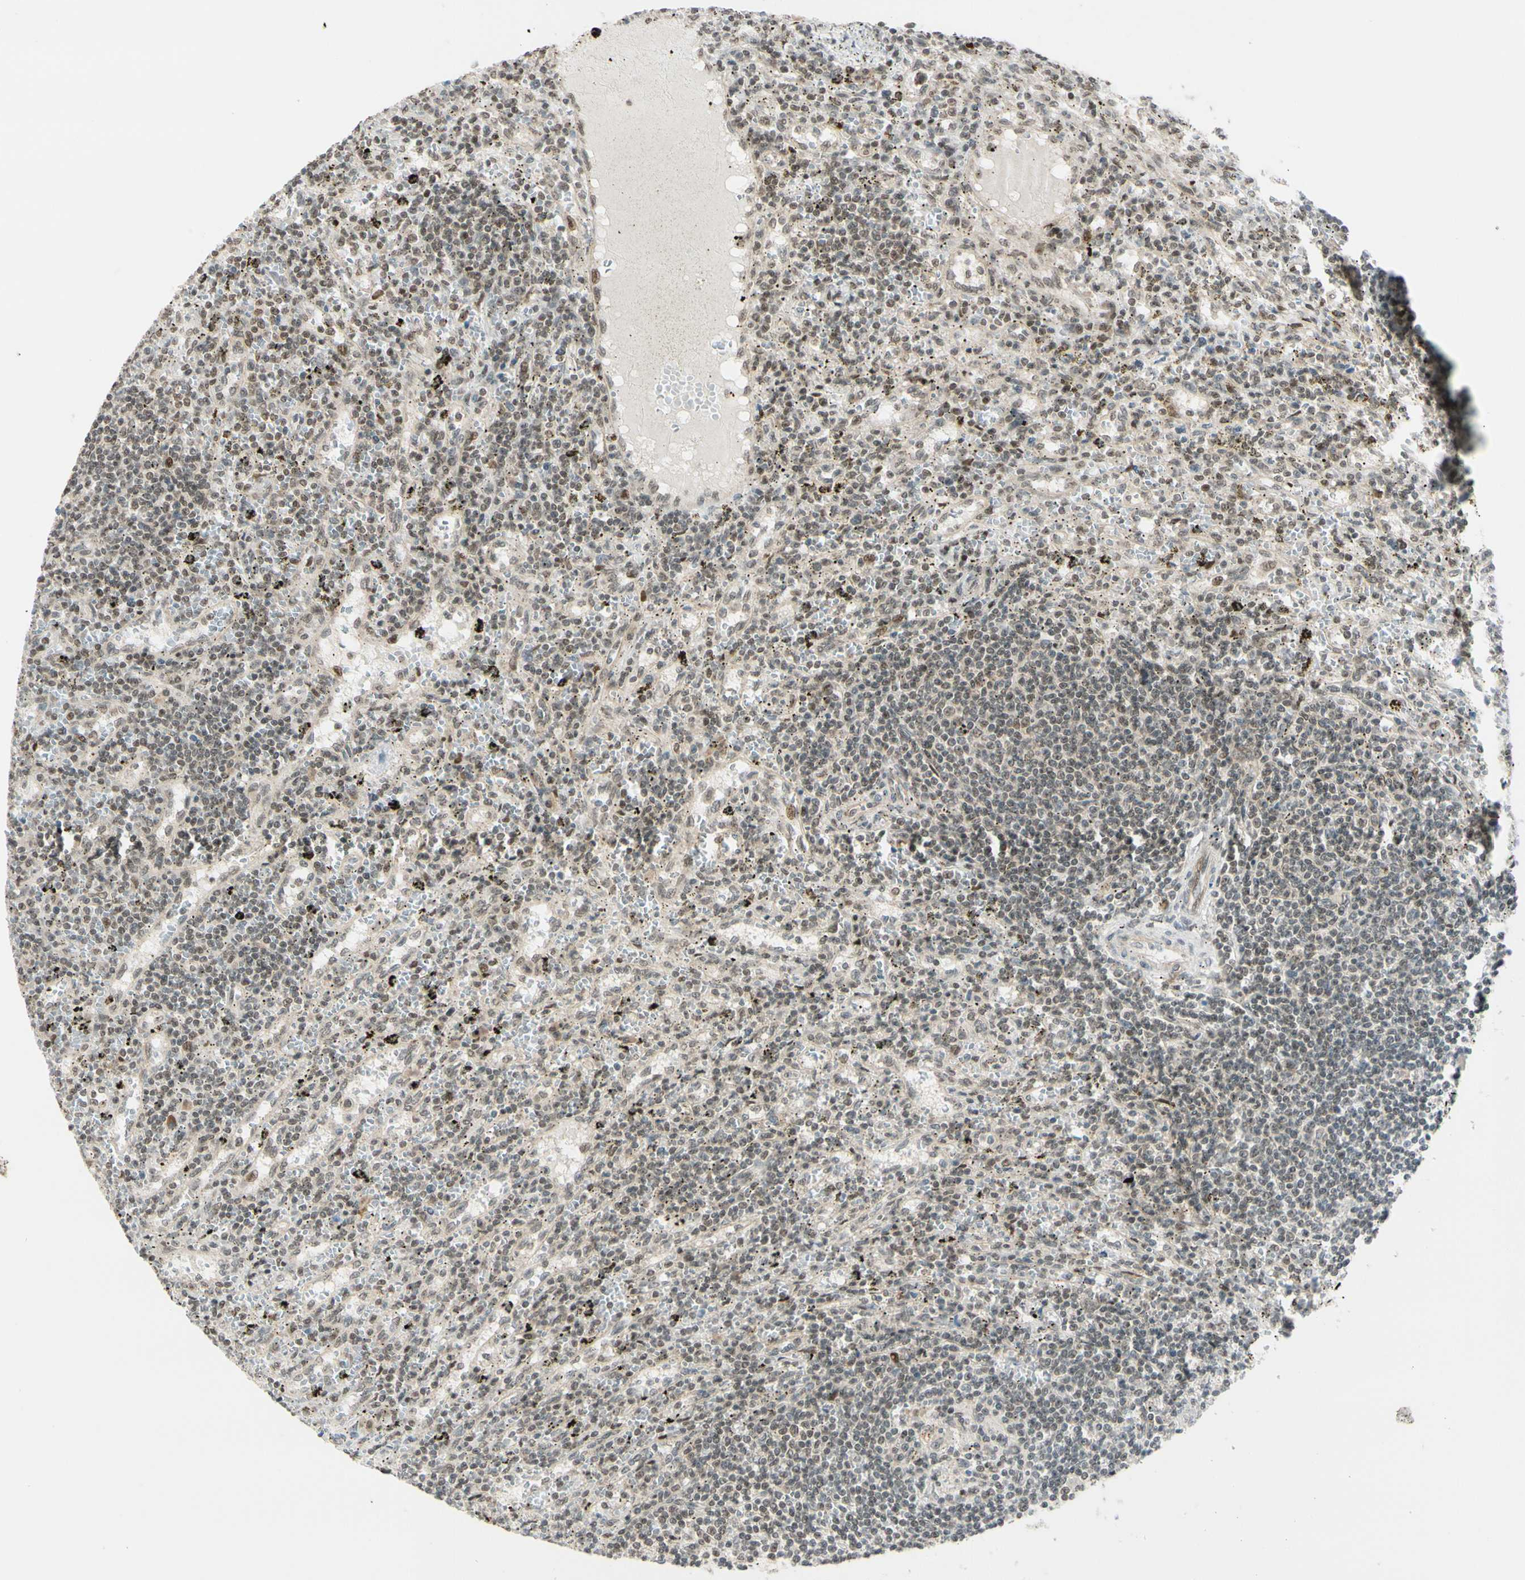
{"staining": {"intensity": "weak", "quantity": "25%-75%", "location": "cytoplasmic/membranous,nuclear"}, "tissue": "lymphoma", "cell_type": "Tumor cells", "image_type": "cancer", "snomed": [{"axis": "morphology", "description": "Malignant lymphoma, non-Hodgkin's type, Low grade"}, {"axis": "topography", "description": "Spleen"}], "caption": "Immunohistochemical staining of lymphoma reveals low levels of weak cytoplasmic/membranous and nuclear protein positivity in approximately 25%-75% of tumor cells.", "gene": "BRMS1", "patient": {"sex": "male", "age": 76}}